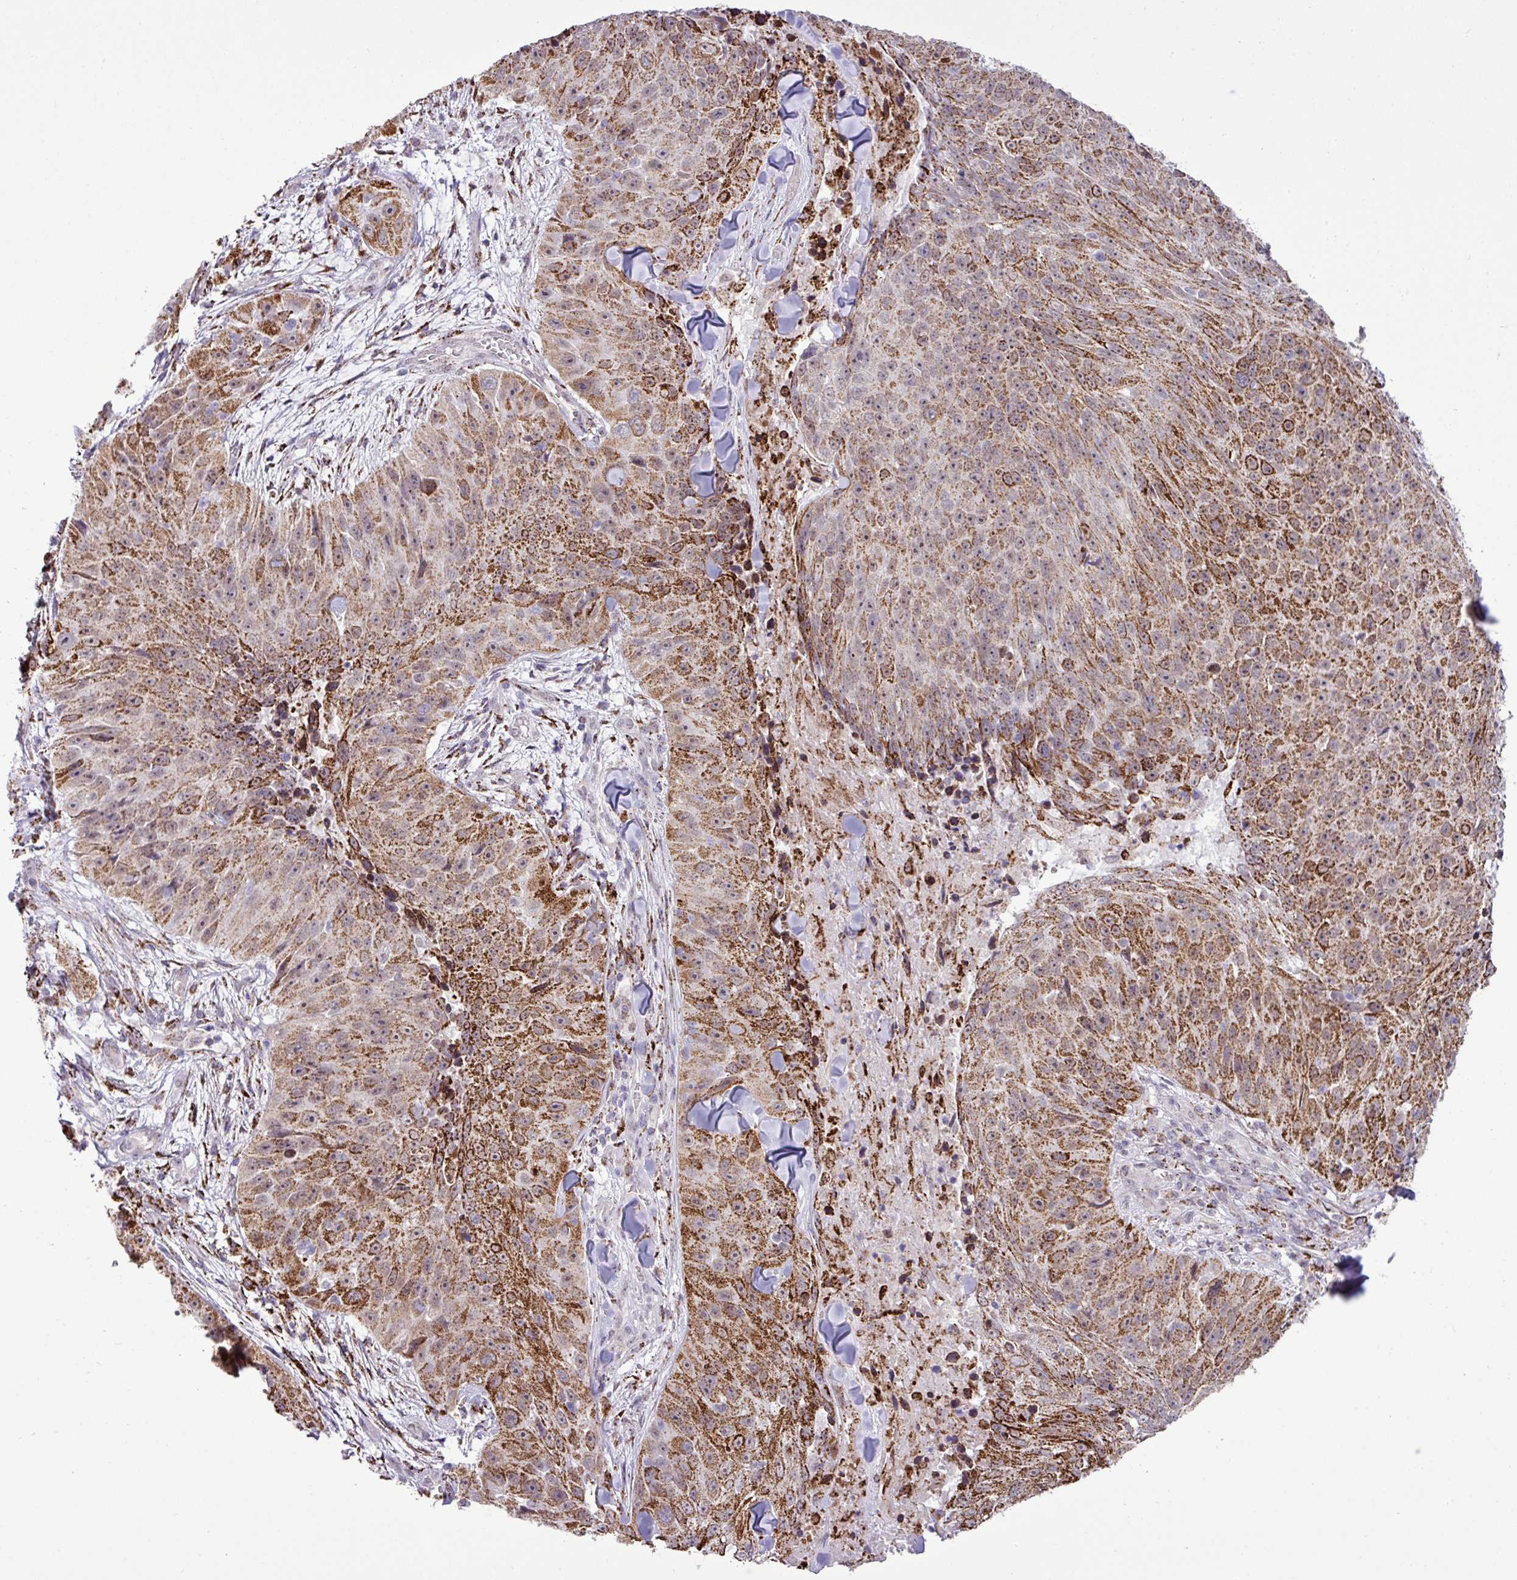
{"staining": {"intensity": "moderate", "quantity": ">75%", "location": "cytoplasmic/membranous"}, "tissue": "skin cancer", "cell_type": "Tumor cells", "image_type": "cancer", "snomed": [{"axis": "morphology", "description": "Squamous cell carcinoma, NOS"}, {"axis": "topography", "description": "Skin"}], "caption": "DAB (3,3'-diaminobenzidine) immunohistochemical staining of human squamous cell carcinoma (skin) reveals moderate cytoplasmic/membranous protein staining in about >75% of tumor cells.", "gene": "SGPP1", "patient": {"sex": "female", "age": 87}}